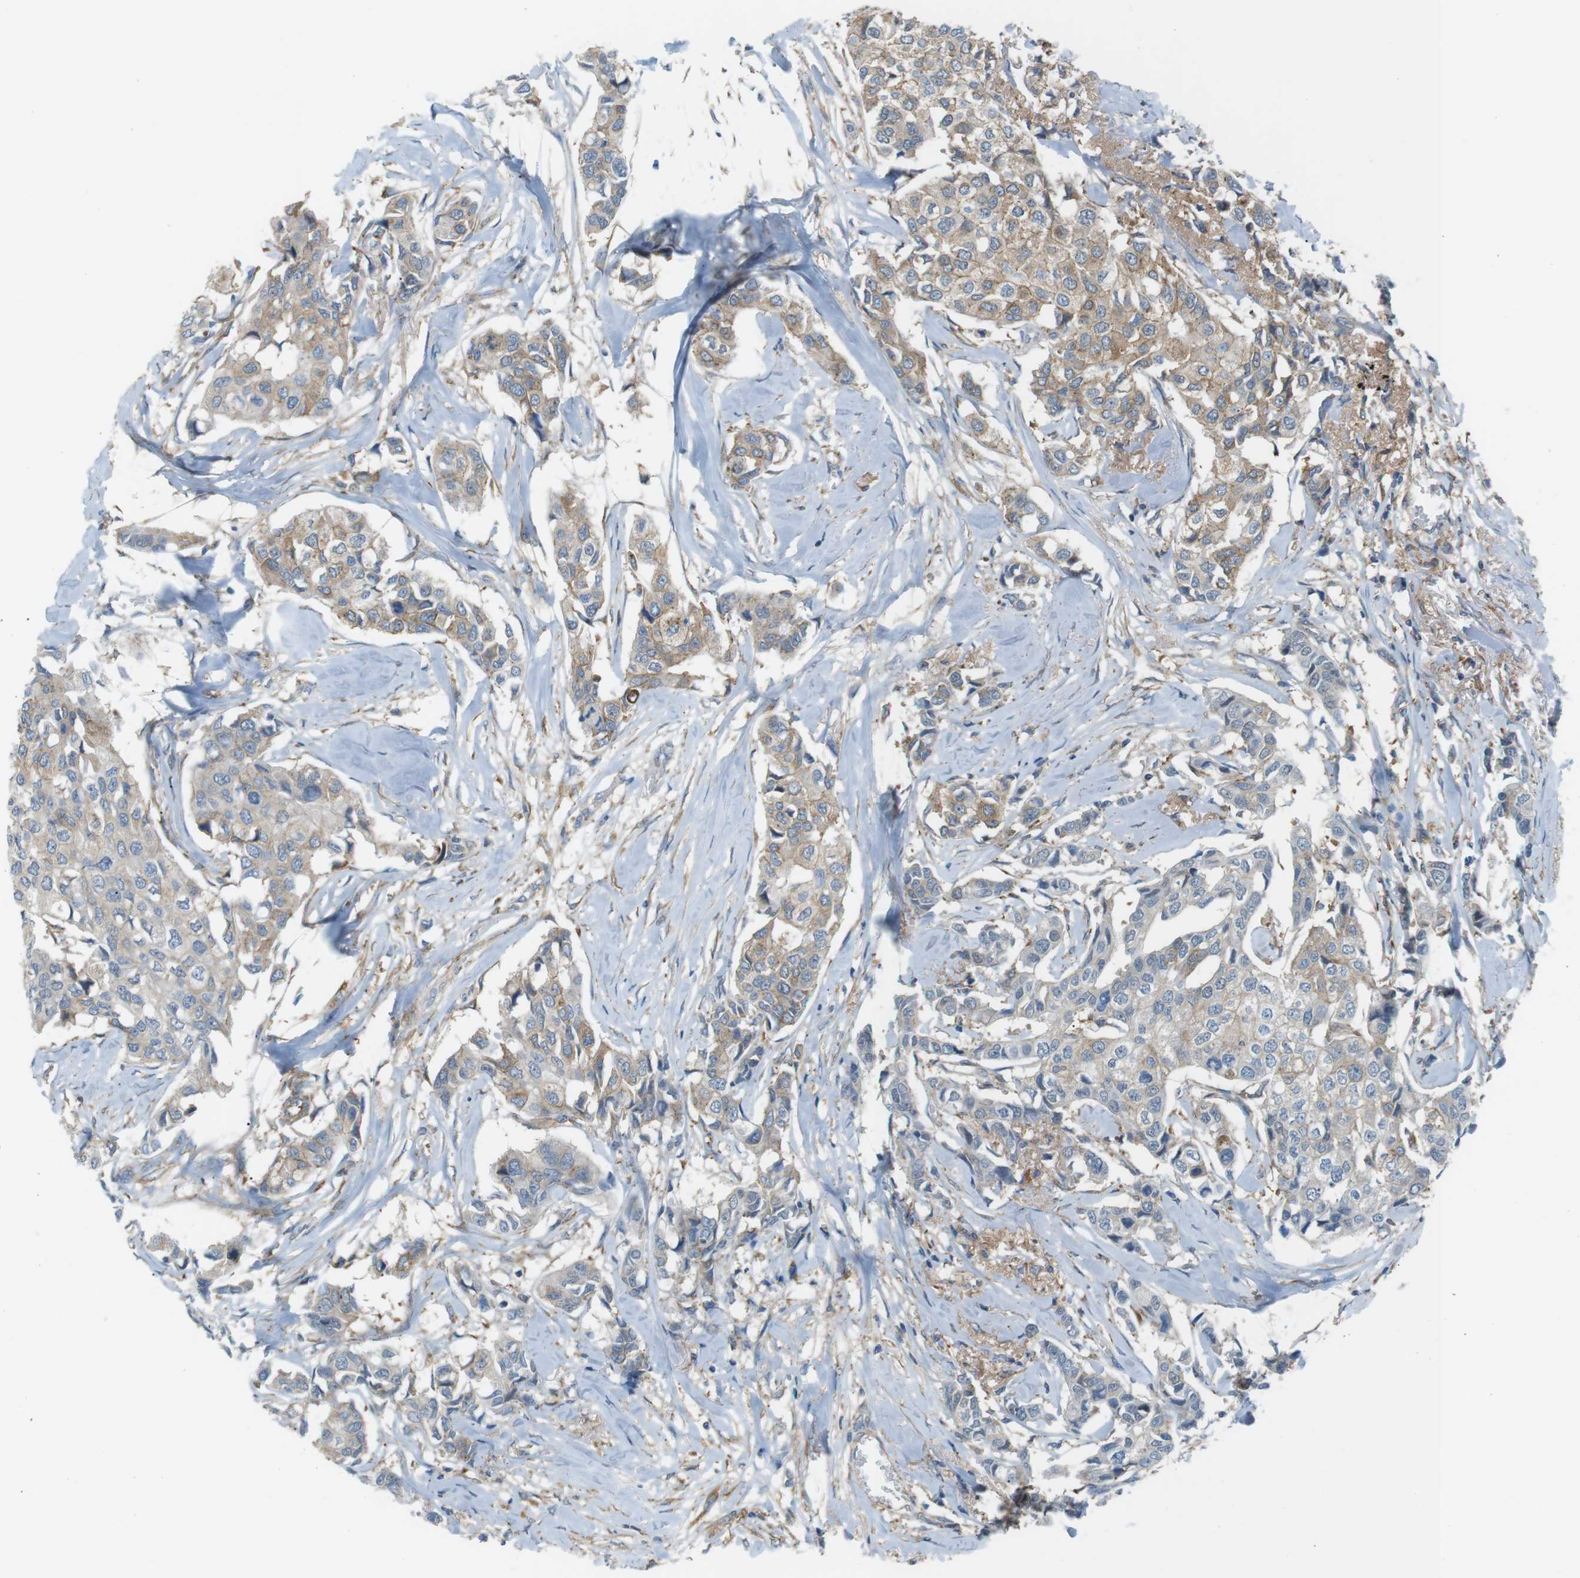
{"staining": {"intensity": "moderate", "quantity": "<25%", "location": "cytoplasmic/membranous"}, "tissue": "breast cancer", "cell_type": "Tumor cells", "image_type": "cancer", "snomed": [{"axis": "morphology", "description": "Duct carcinoma"}, {"axis": "topography", "description": "Breast"}], "caption": "IHC of breast intraductal carcinoma shows low levels of moderate cytoplasmic/membranous staining in approximately <25% of tumor cells.", "gene": "PEPD", "patient": {"sex": "female", "age": 80}}